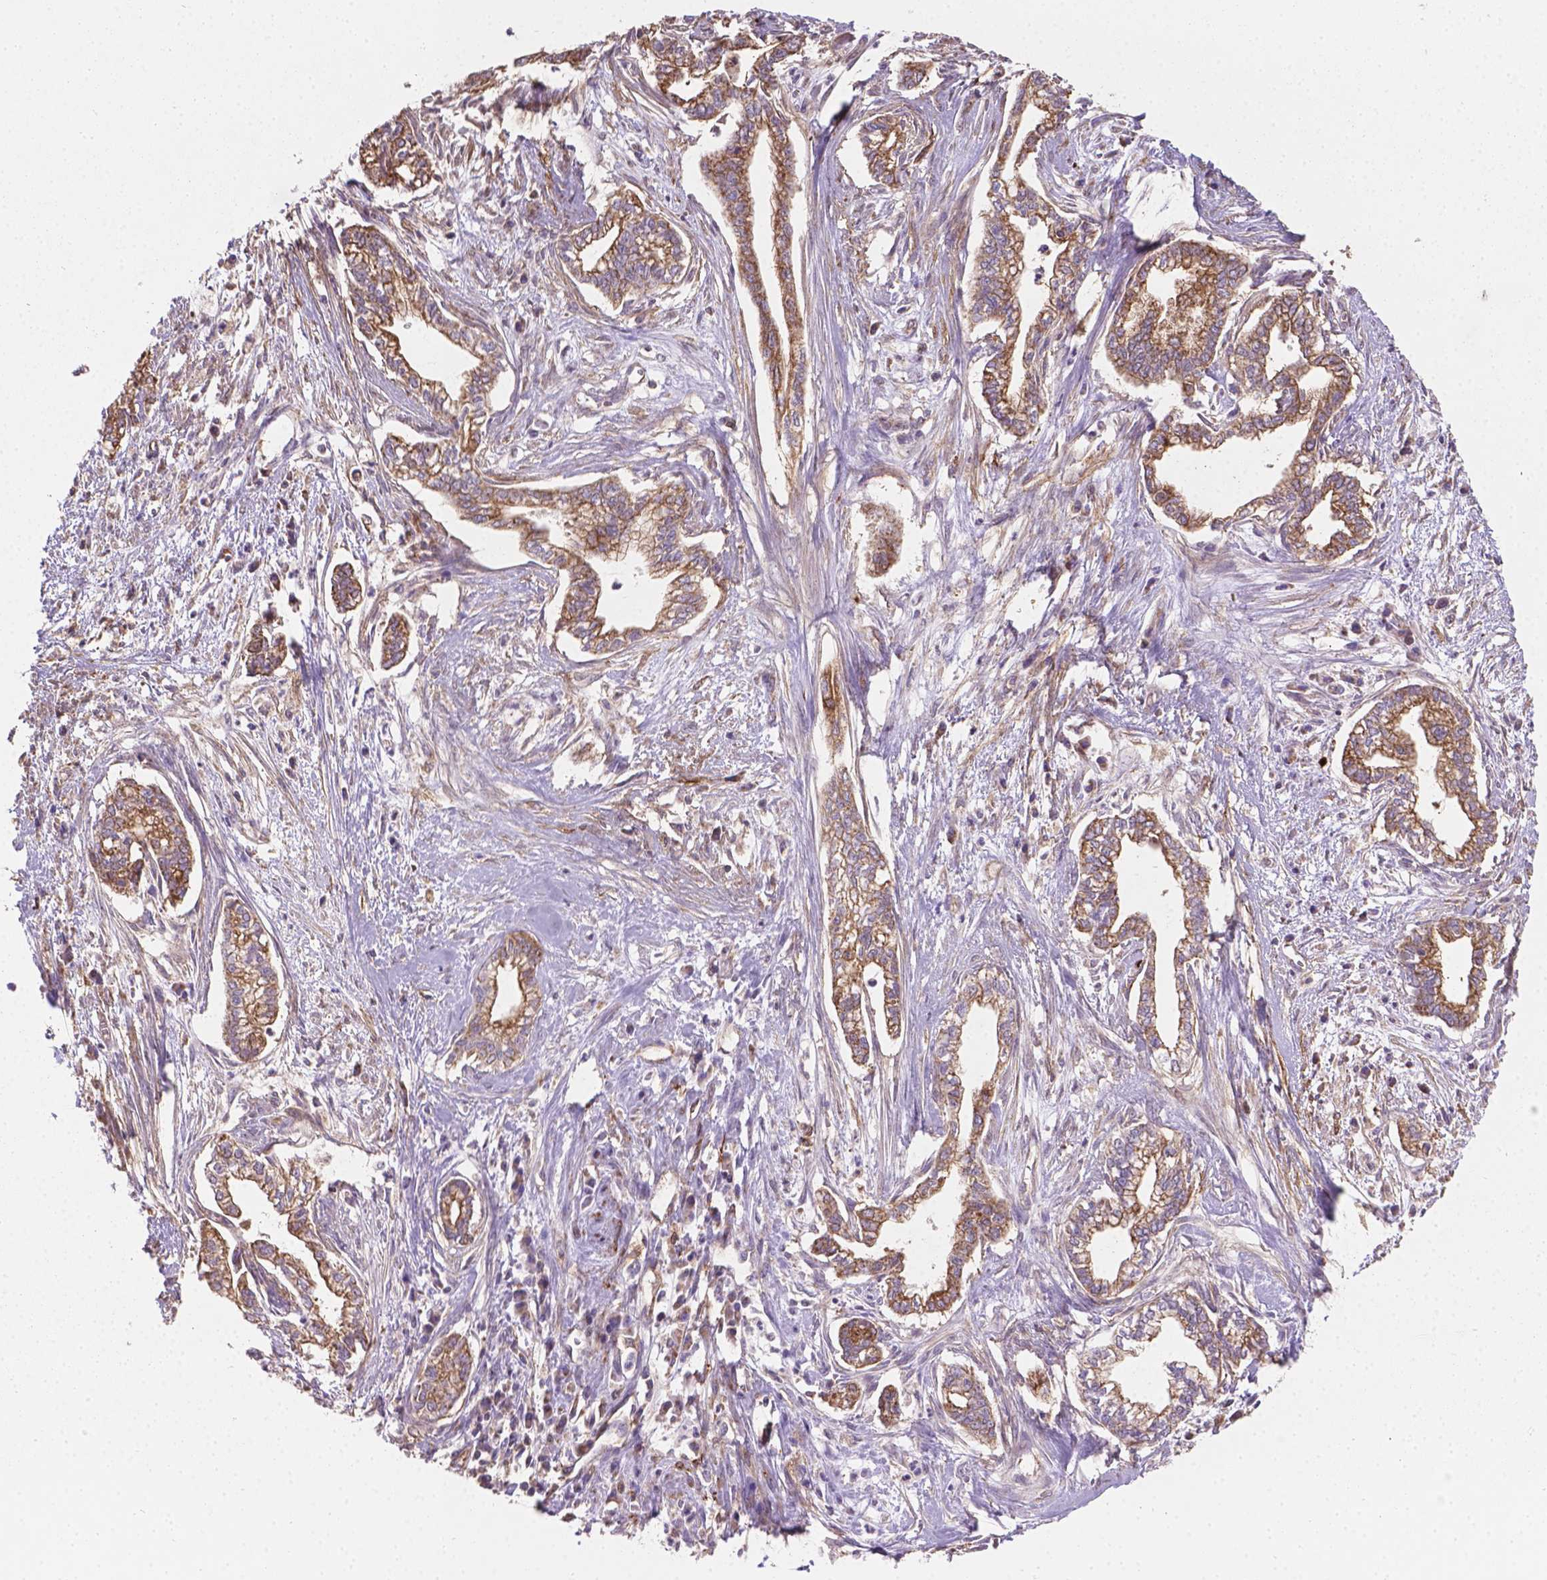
{"staining": {"intensity": "moderate", "quantity": ">75%", "location": "cytoplasmic/membranous"}, "tissue": "cervical cancer", "cell_type": "Tumor cells", "image_type": "cancer", "snomed": [{"axis": "morphology", "description": "Adenocarcinoma, NOS"}, {"axis": "topography", "description": "Cervix"}], "caption": "Cervical cancer tissue shows moderate cytoplasmic/membranous staining in approximately >75% of tumor cells", "gene": "TCAF1", "patient": {"sex": "female", "age": 62}}